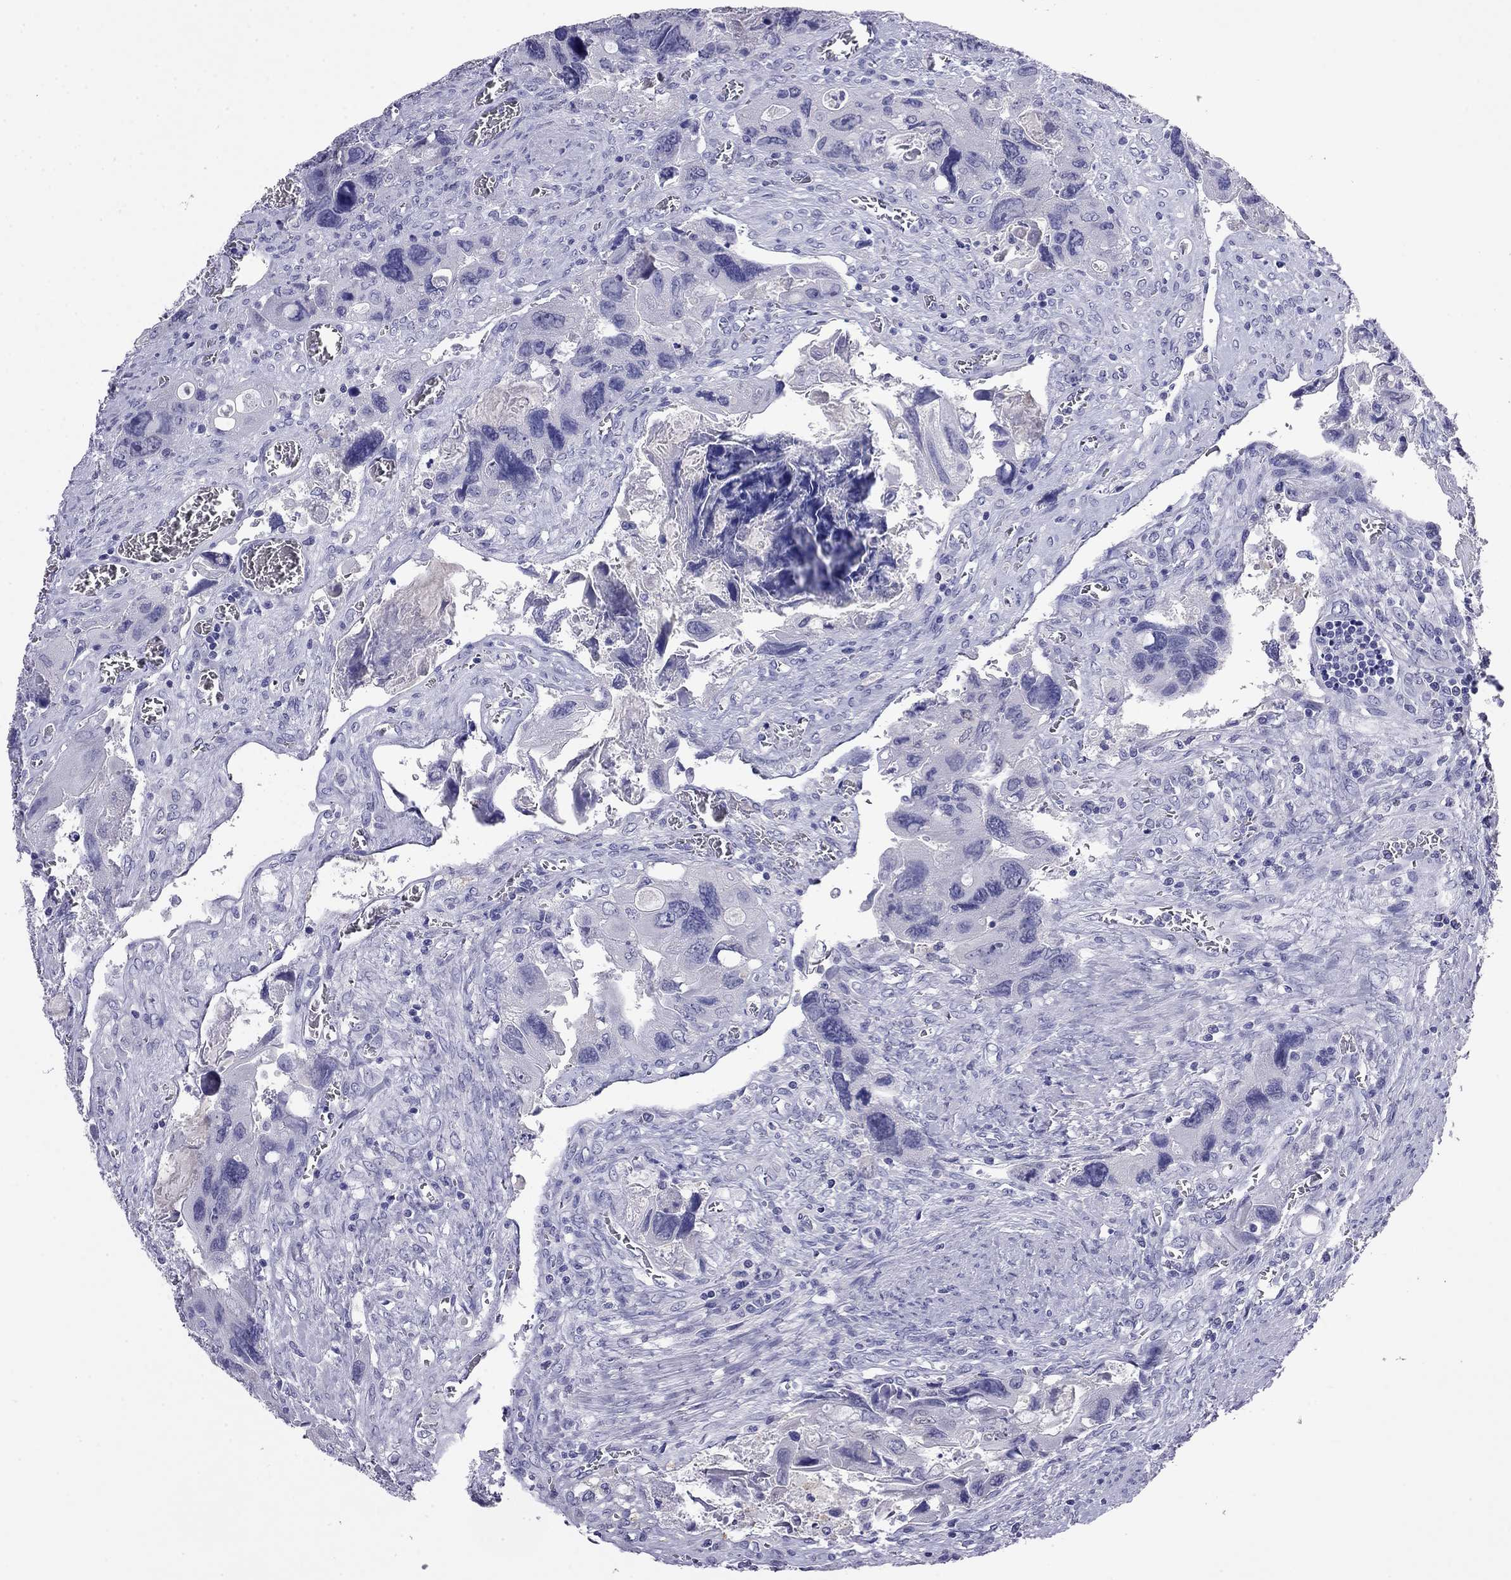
{"staining": {"intensity": "negative", "quantity": "none", "location": "none"}, "tissue": "colorectal cancer", "cell_type": "Tumor cells", "image_type": "cancer", "snomed": [{"axis": "morphology", "description": "Adenocarcinoma, NOS"}, {"axis": "topography", "description": "Rectum"}], "caption": "This is an immunohistochemistry (IHC) image of human adenocarcinoma (colorectal). There is no staining in tumor cells.", "gene": "ODF4", "patient": {"sex": "male", "age": 62}}